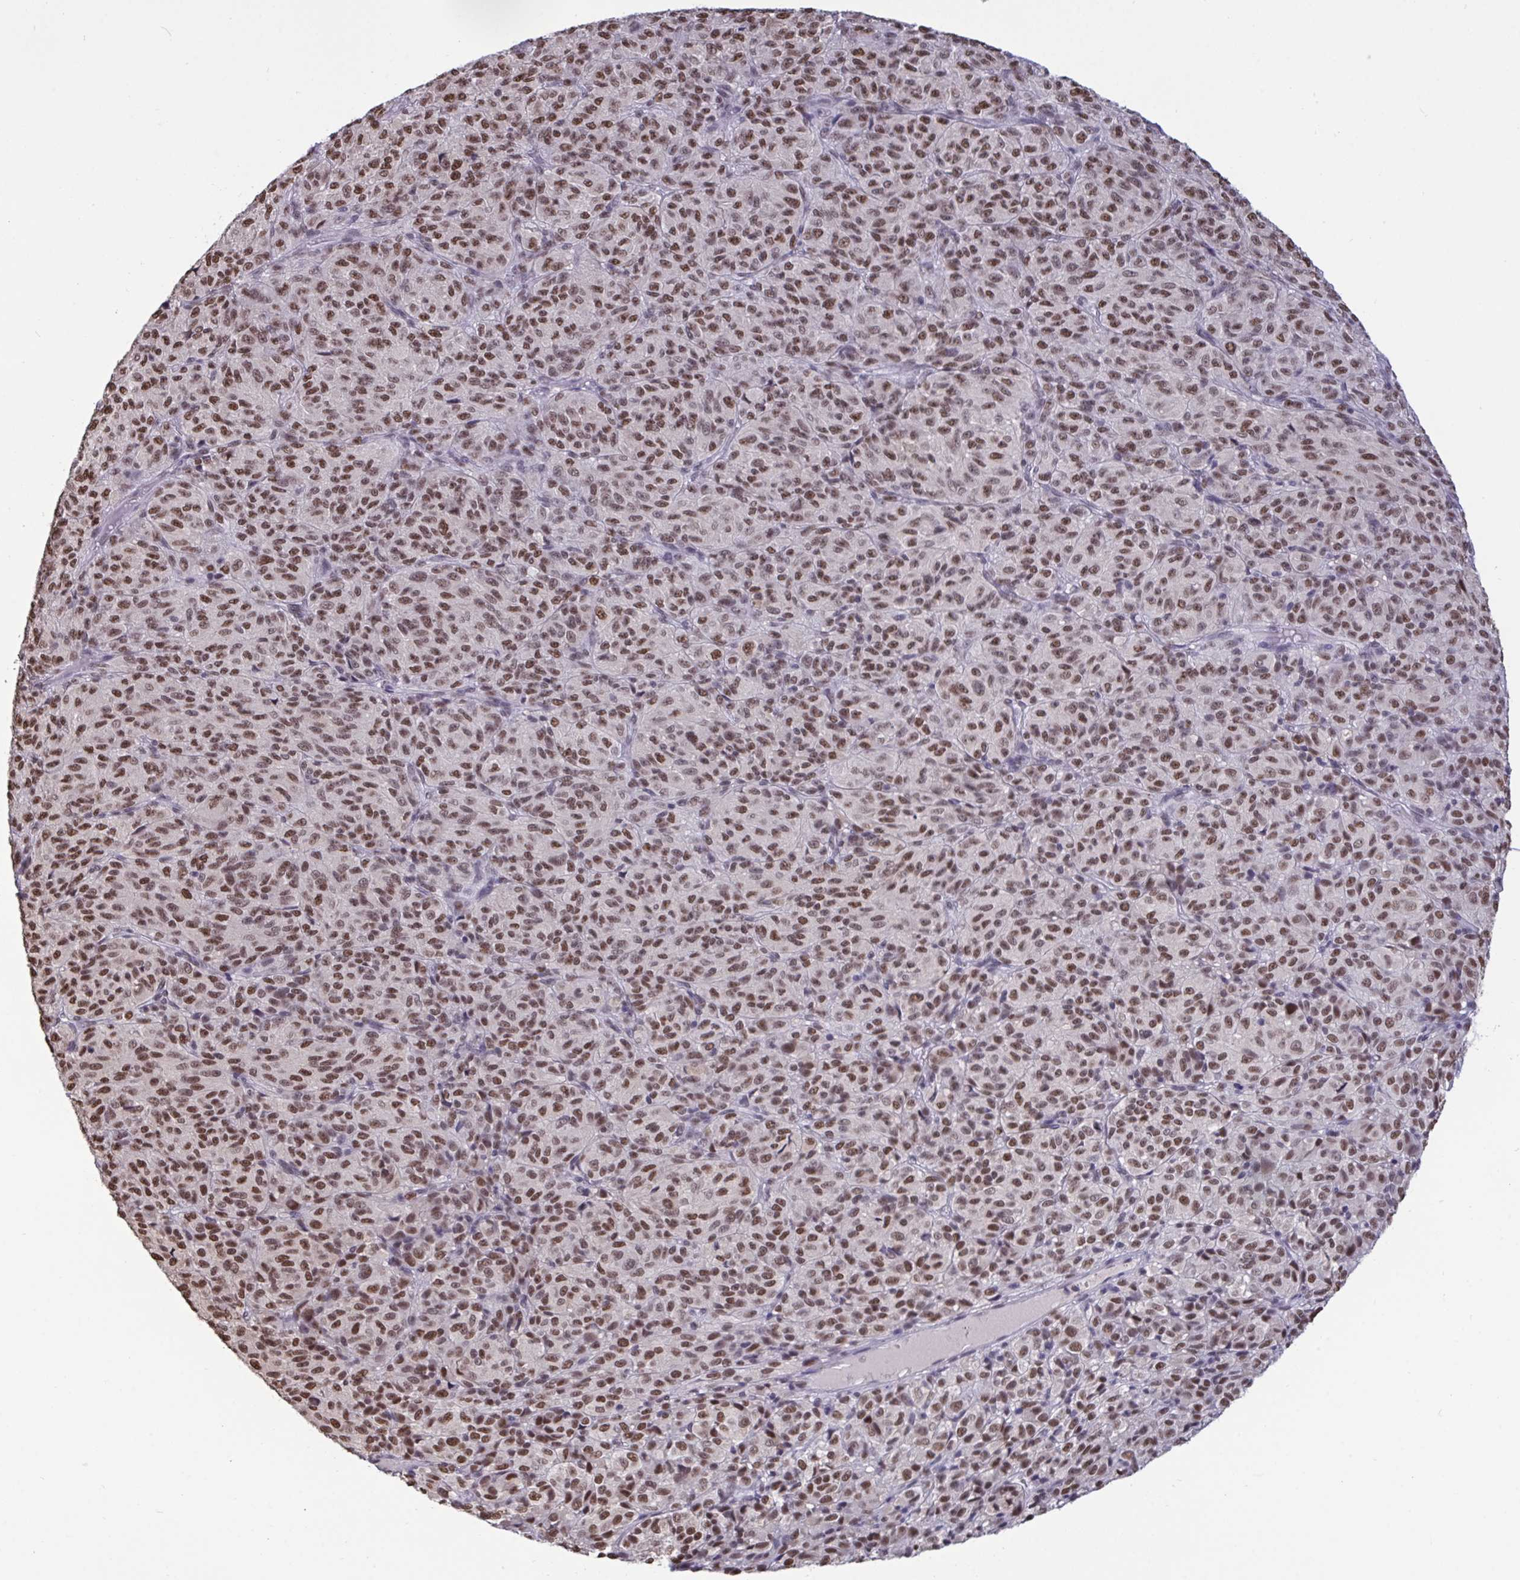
{"staining": {"intensity": "moderate", "quantity": ">75%", "location": "nuclear"}, "tissue": "melanoma", "cell_type": "Tumor cells", "image_type": "cancer", "snomed": [{"axis": "morphology", "description": "Malignant melanoma, Metastatic site"}, {"axis": "topography", "description": "Brain"}], "caption": "Melanoma stained with a protein marker demonstrates moderate staining in tumor cells.", "gene": "PUF60", "patient": {"sex": "female", "age": 56}}